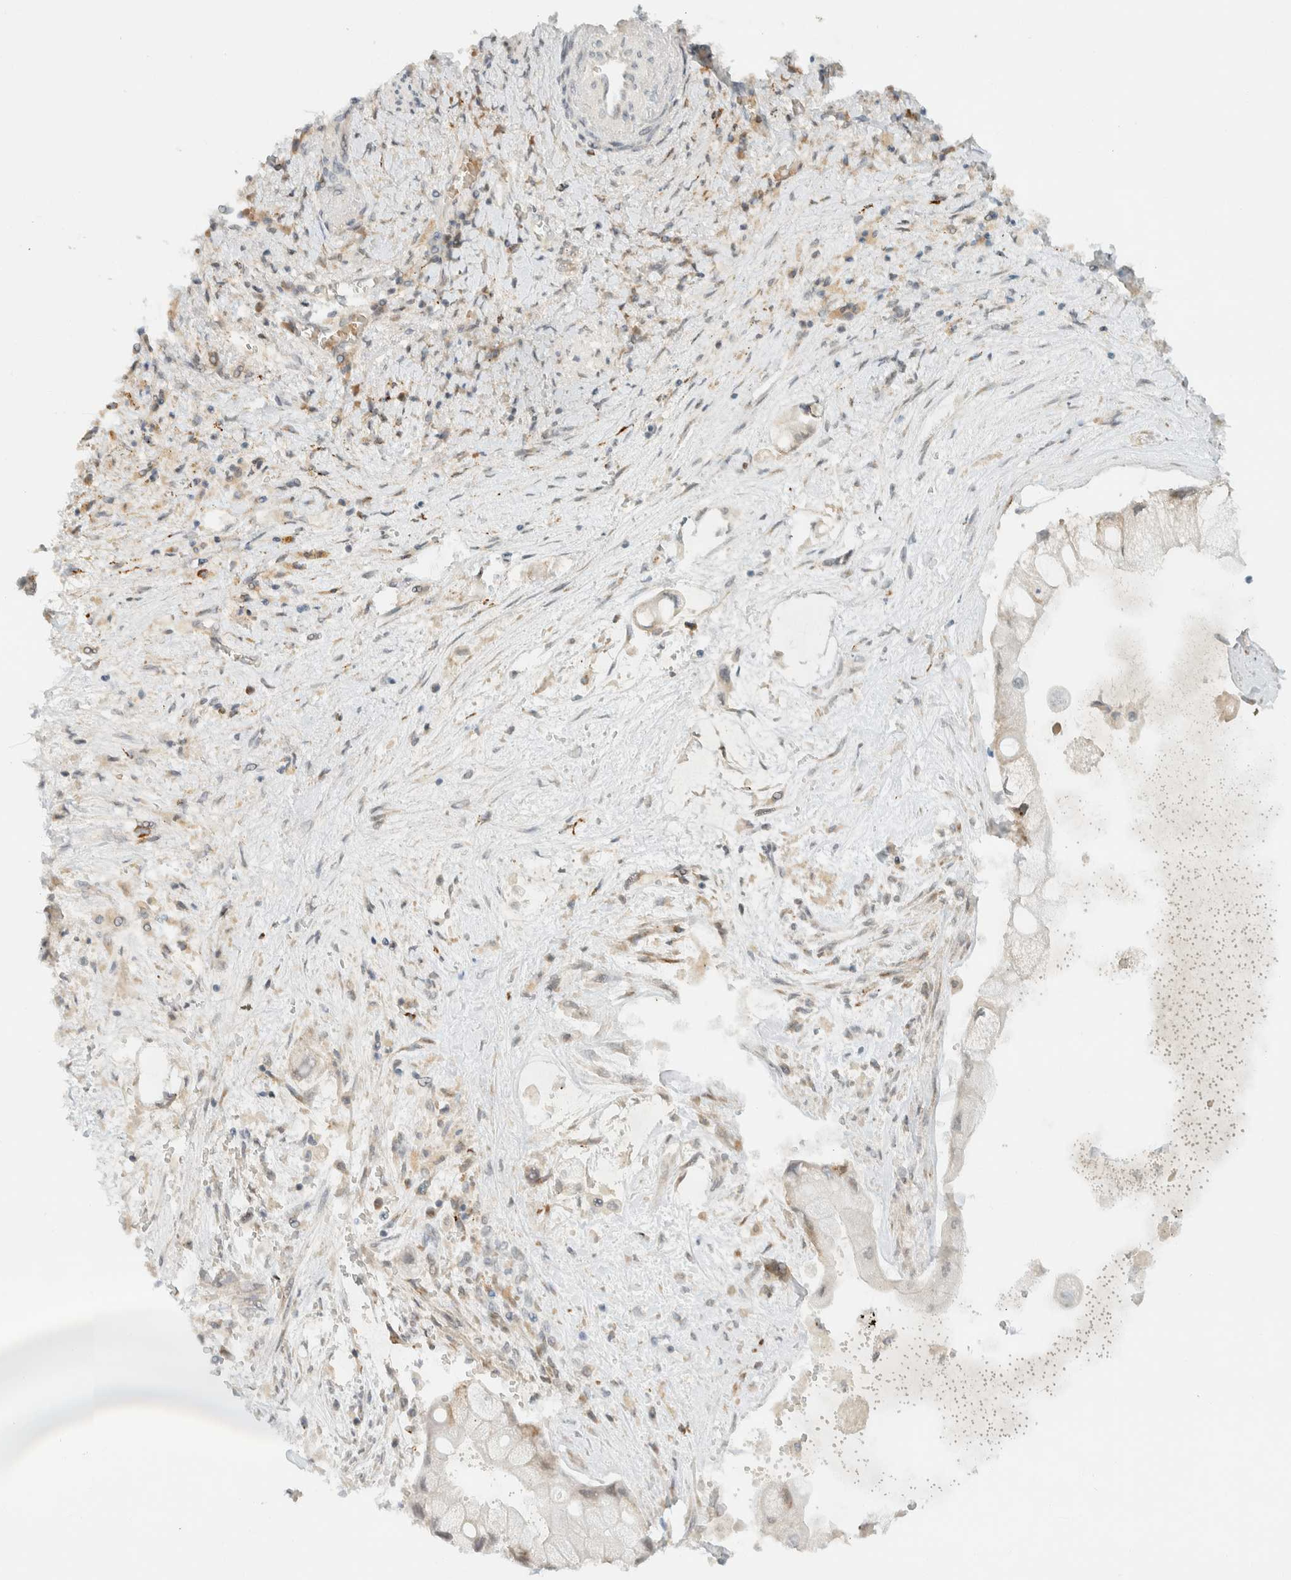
{"staining": {"intensity": "weak", "quantity": "<25%", "location": "cytoplasmic/membranous"}, "tissue": "liver cancer", "cell_type": "Tumor cells", "image_type": "cancer", "snomed": [{"axis": "morphology", "description": "Cholangiocarcinoma"}, {"axis": "topography", "description": "Liver"}], "caption": "Immunohistochemistry micrograph of neoplastic tissue: human cholangiocarcinoma (liver) stained with DAB displays no significant protein positivity in tumor cells.", "gene": "ITPRID1", "patient": {"sex": "male", "age": 50}}